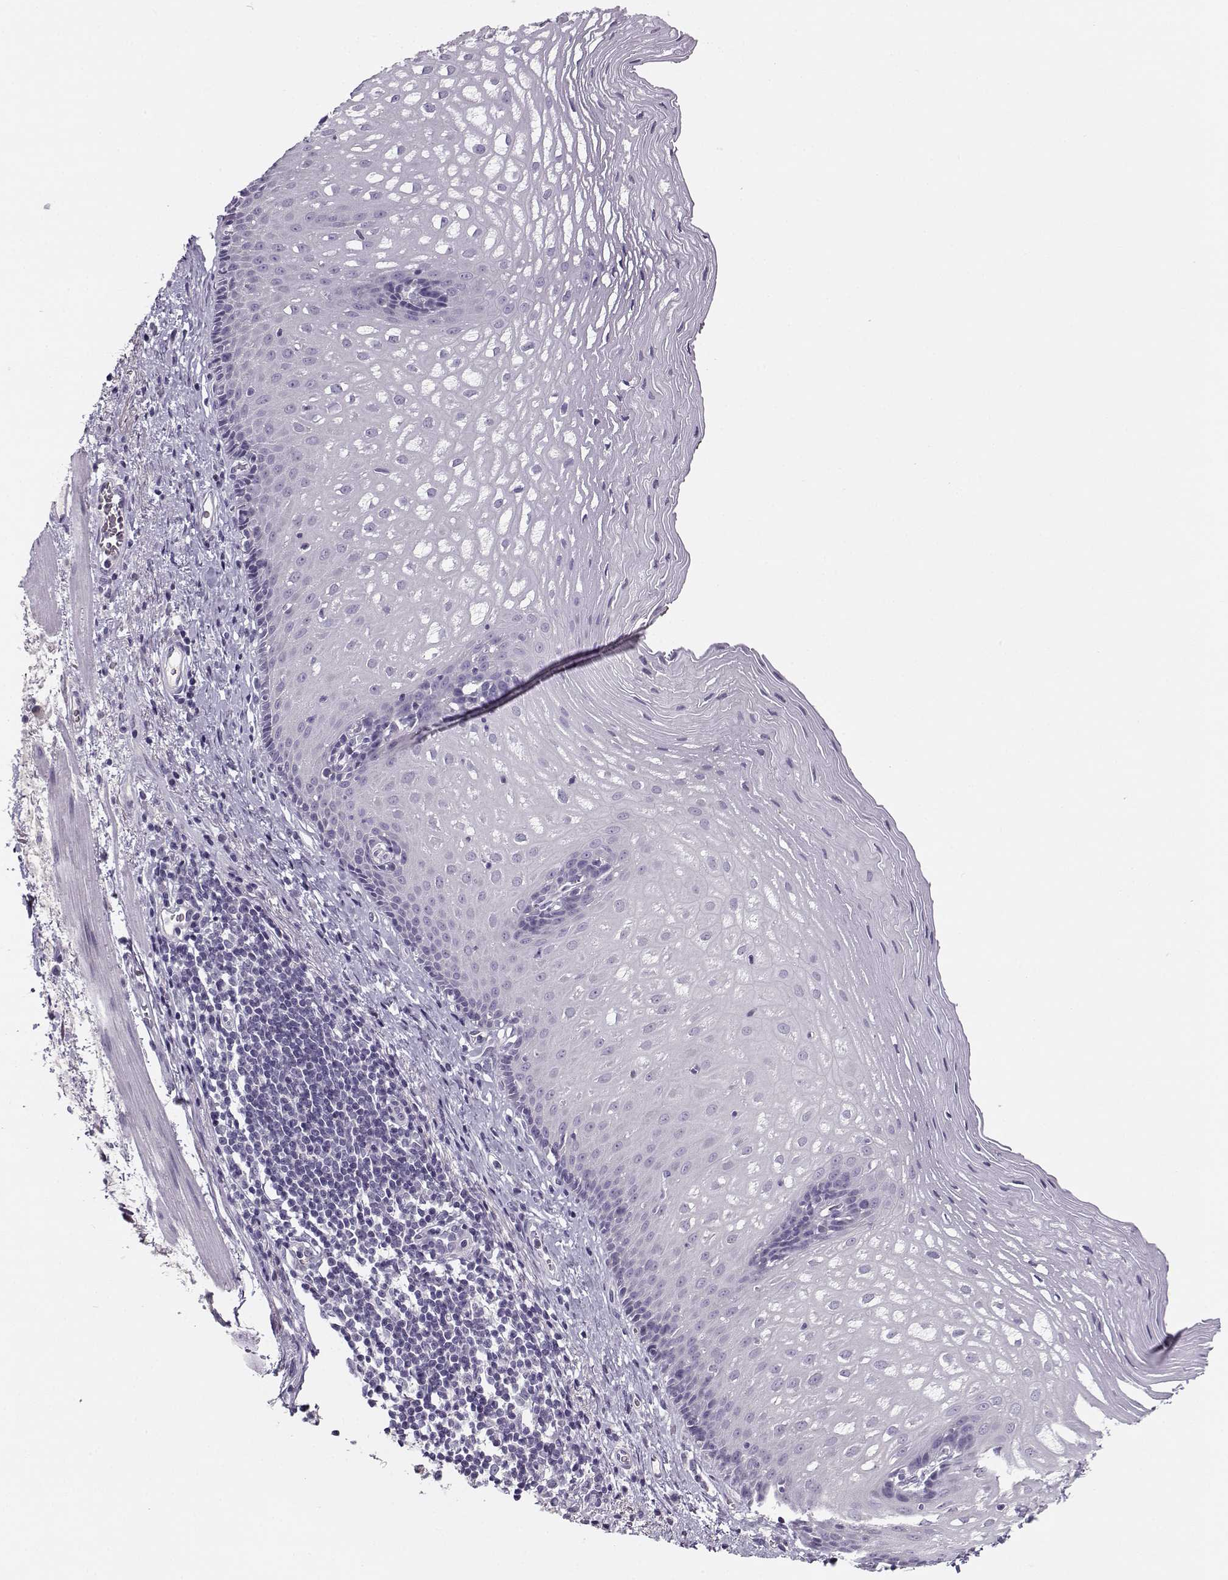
{"staining": {"intensity": "negative", "quantity": "none", "location": "none"}, "tissue": "esophagus", "cell_type": "Squamous epithelial cells", "image_type": "normal", "snomed": [{"axis": "morphology", "description": "Normal tissue, NOS"}, {"axis": "topography", "description": "Esophagus"}], "caption": "Image shows no protein staining in squamous epithelial cells of benign esophagus. The staining is performed using DAB brown chromogen with nuclei counter-stained in using hematoxylin.", "gene": "CFAP77", "patient": {"sex": "male", "age": 76}}